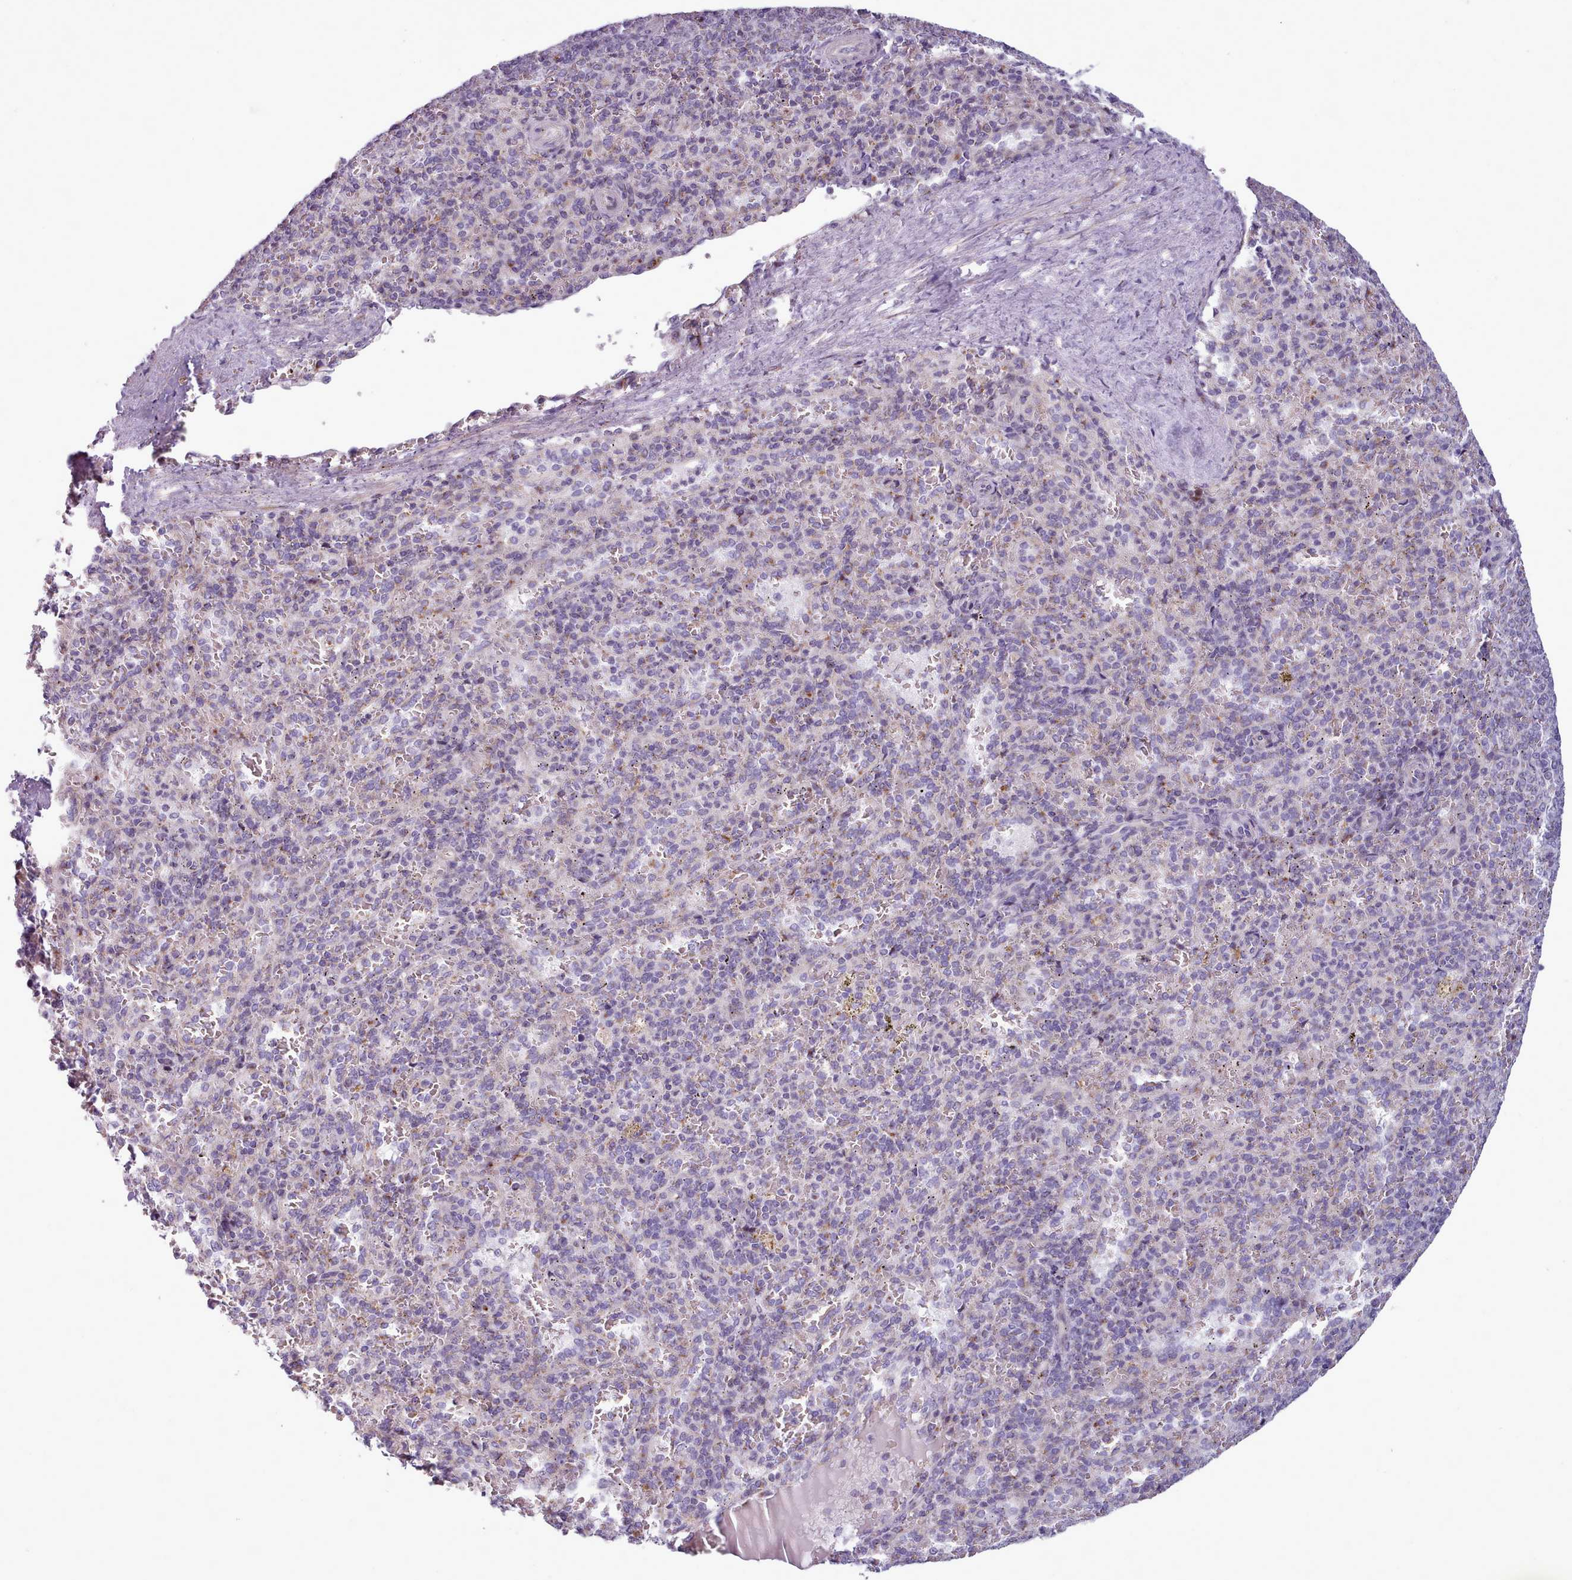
{"staining": {"intensity": "moderate", "quantity": "<25%", "location": "cytoplasmic/membranous"}, "tissue": "spleen", "cell_type": "Cells in red pulp", "image_type": "normal", "snomed": [{"axis": "morphology", "description": "Normal tissue, NOS"}, {"axis": "topography", "description": "Spleen"}], "caption": "Immunohistochemistry image of unremarkable spleen: human spleen stained using immunohistochemistry demonstrates low levels of moderate protein expression localized specifically in the cytoplasmic/membranous of cells in red pulp, appearing as a cytoplasmic/membranous brown color.", "gene": "SLC52A3", "patient": {"sex": "female", "age": 21}}